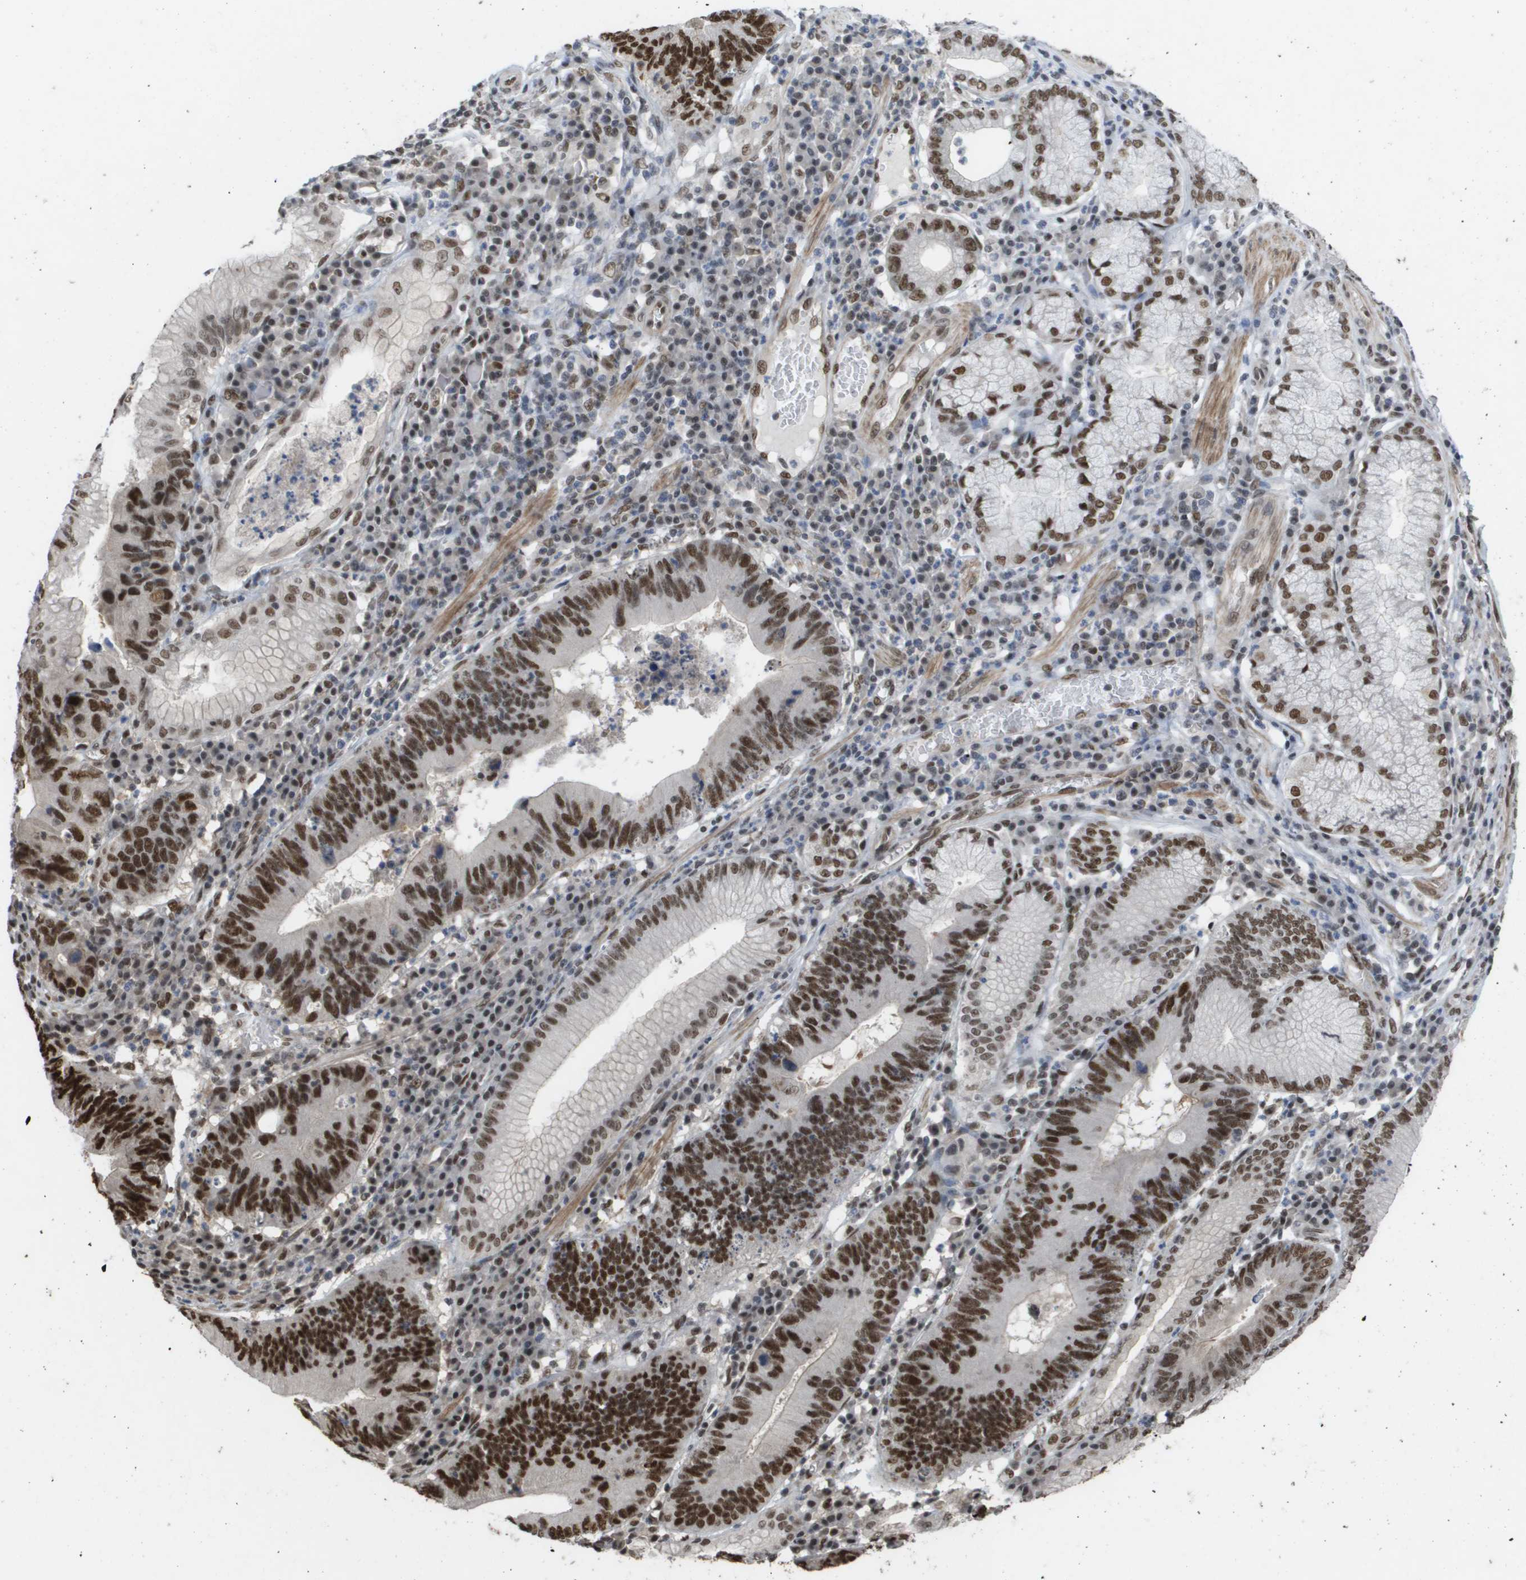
{"staining": {"intensity": "strong", "quantity": ">75%", "location": "nuclear"}, "tissue": "stomach cancer", "cell_type": "Tumor cells", "image_type": "cancer", "snomed": [{"axis": "morphology", "description": "Adenocarcinoma, NOS"}, {"axis": "topography", "description": "Stomach"}], "caption": "Immunohistochemical staining of human stomach adenocarcinoma displays high levels of strong nuclear protein expression in approximately >75% of tumor cells.", "gene": "CDT1", "patient": {"sex": "male", "age": 59}}